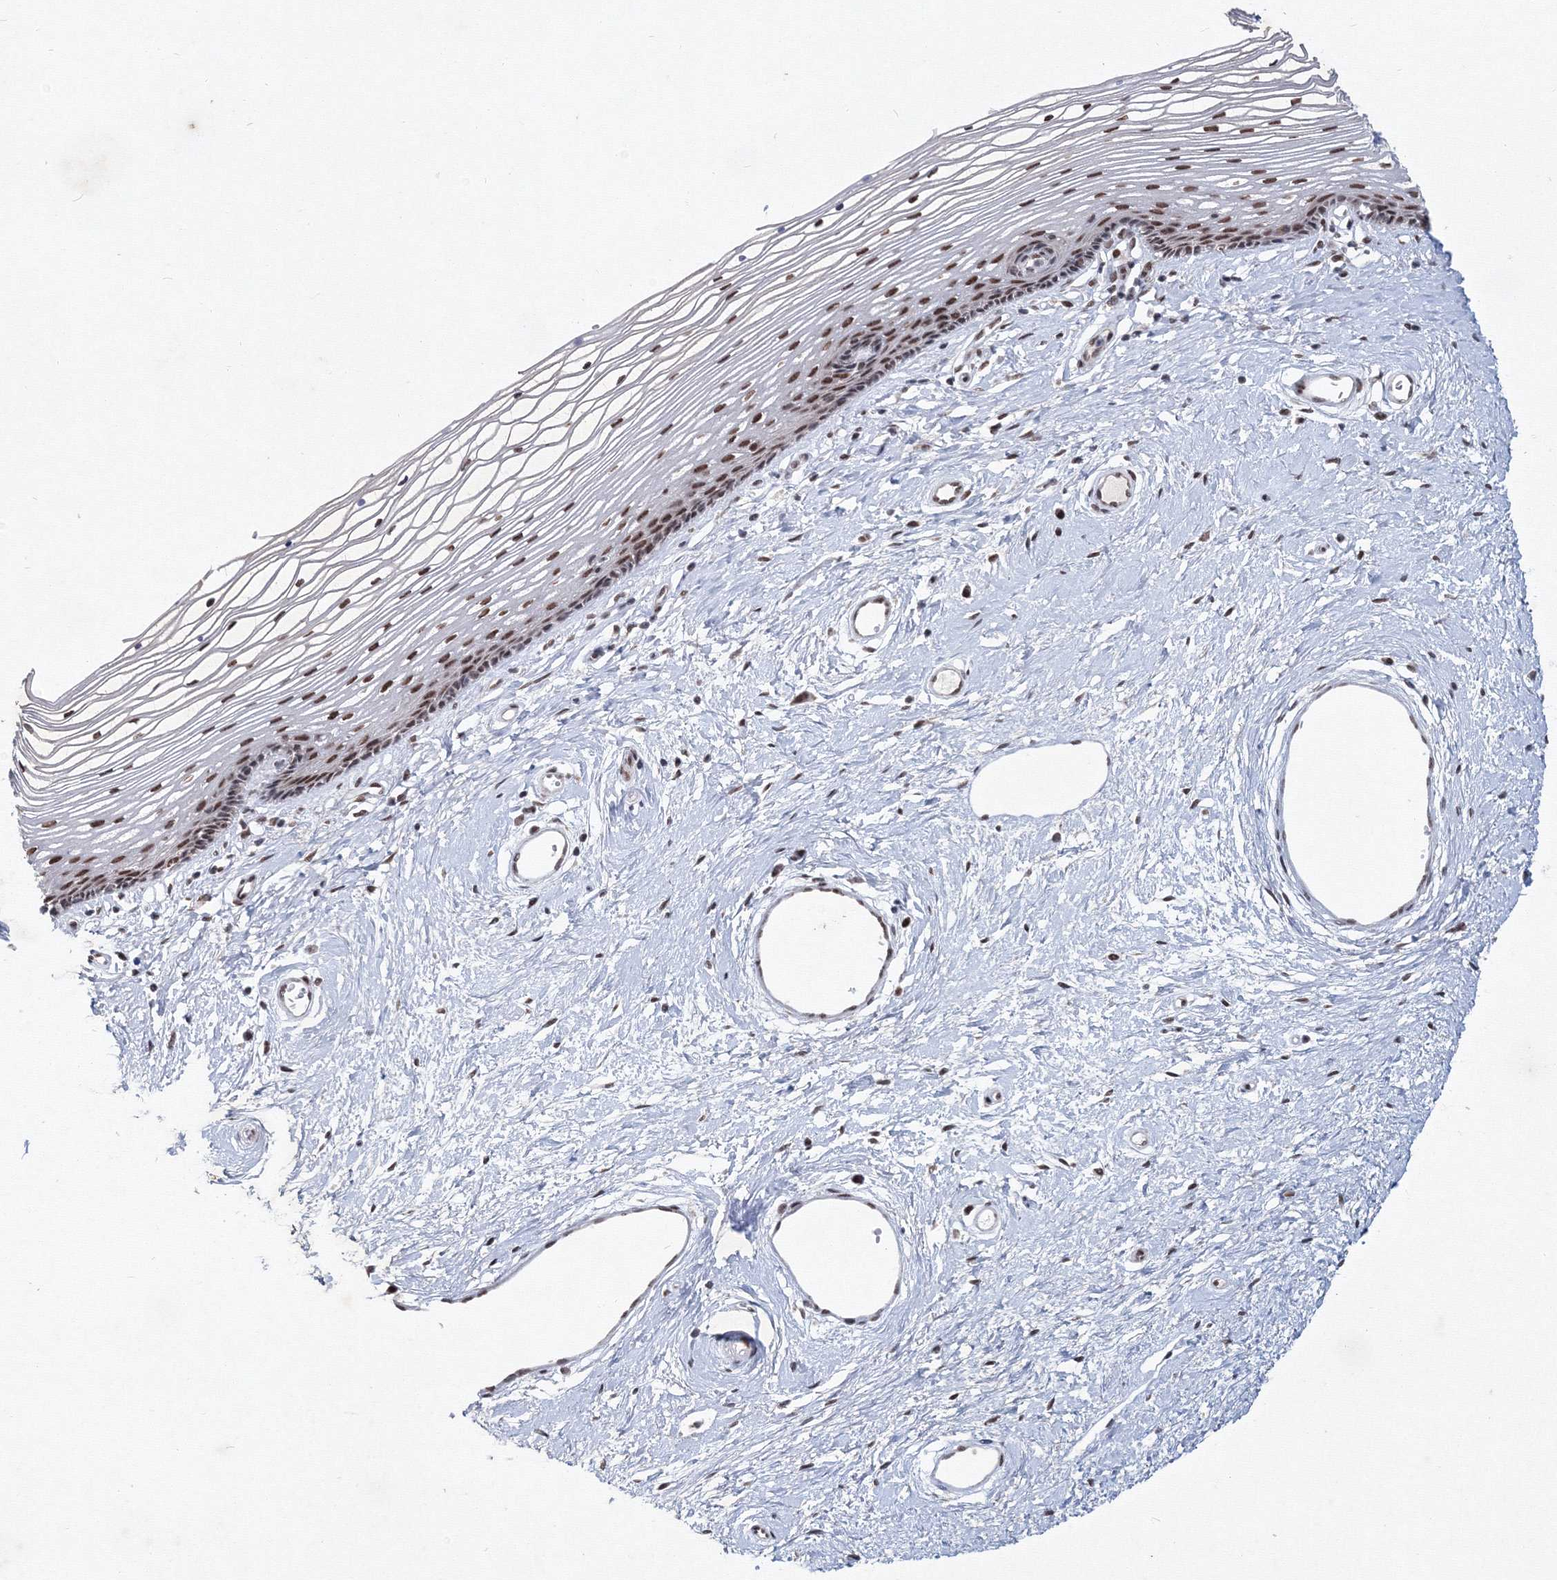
{"staining": {"intensity": "moderate", "quantity": ">75%", "location": "nuclear"}, "tissue": "vagina", "cell_type": "Squamous epithelial cells", "image_type": "normal", "snomed": [{"axis": "morphology", "description": "Normal tissue, NOS"}, {"axis": "topography", "description": "Vagina"}], "caption": "This micrograph displays IHC staining of normal human vagina, with medium moderate nuclear expression in about >75% of squamous epithelial cells.", "gene": "SF3B6", "patient": {"sex": "female", "age": 46}}